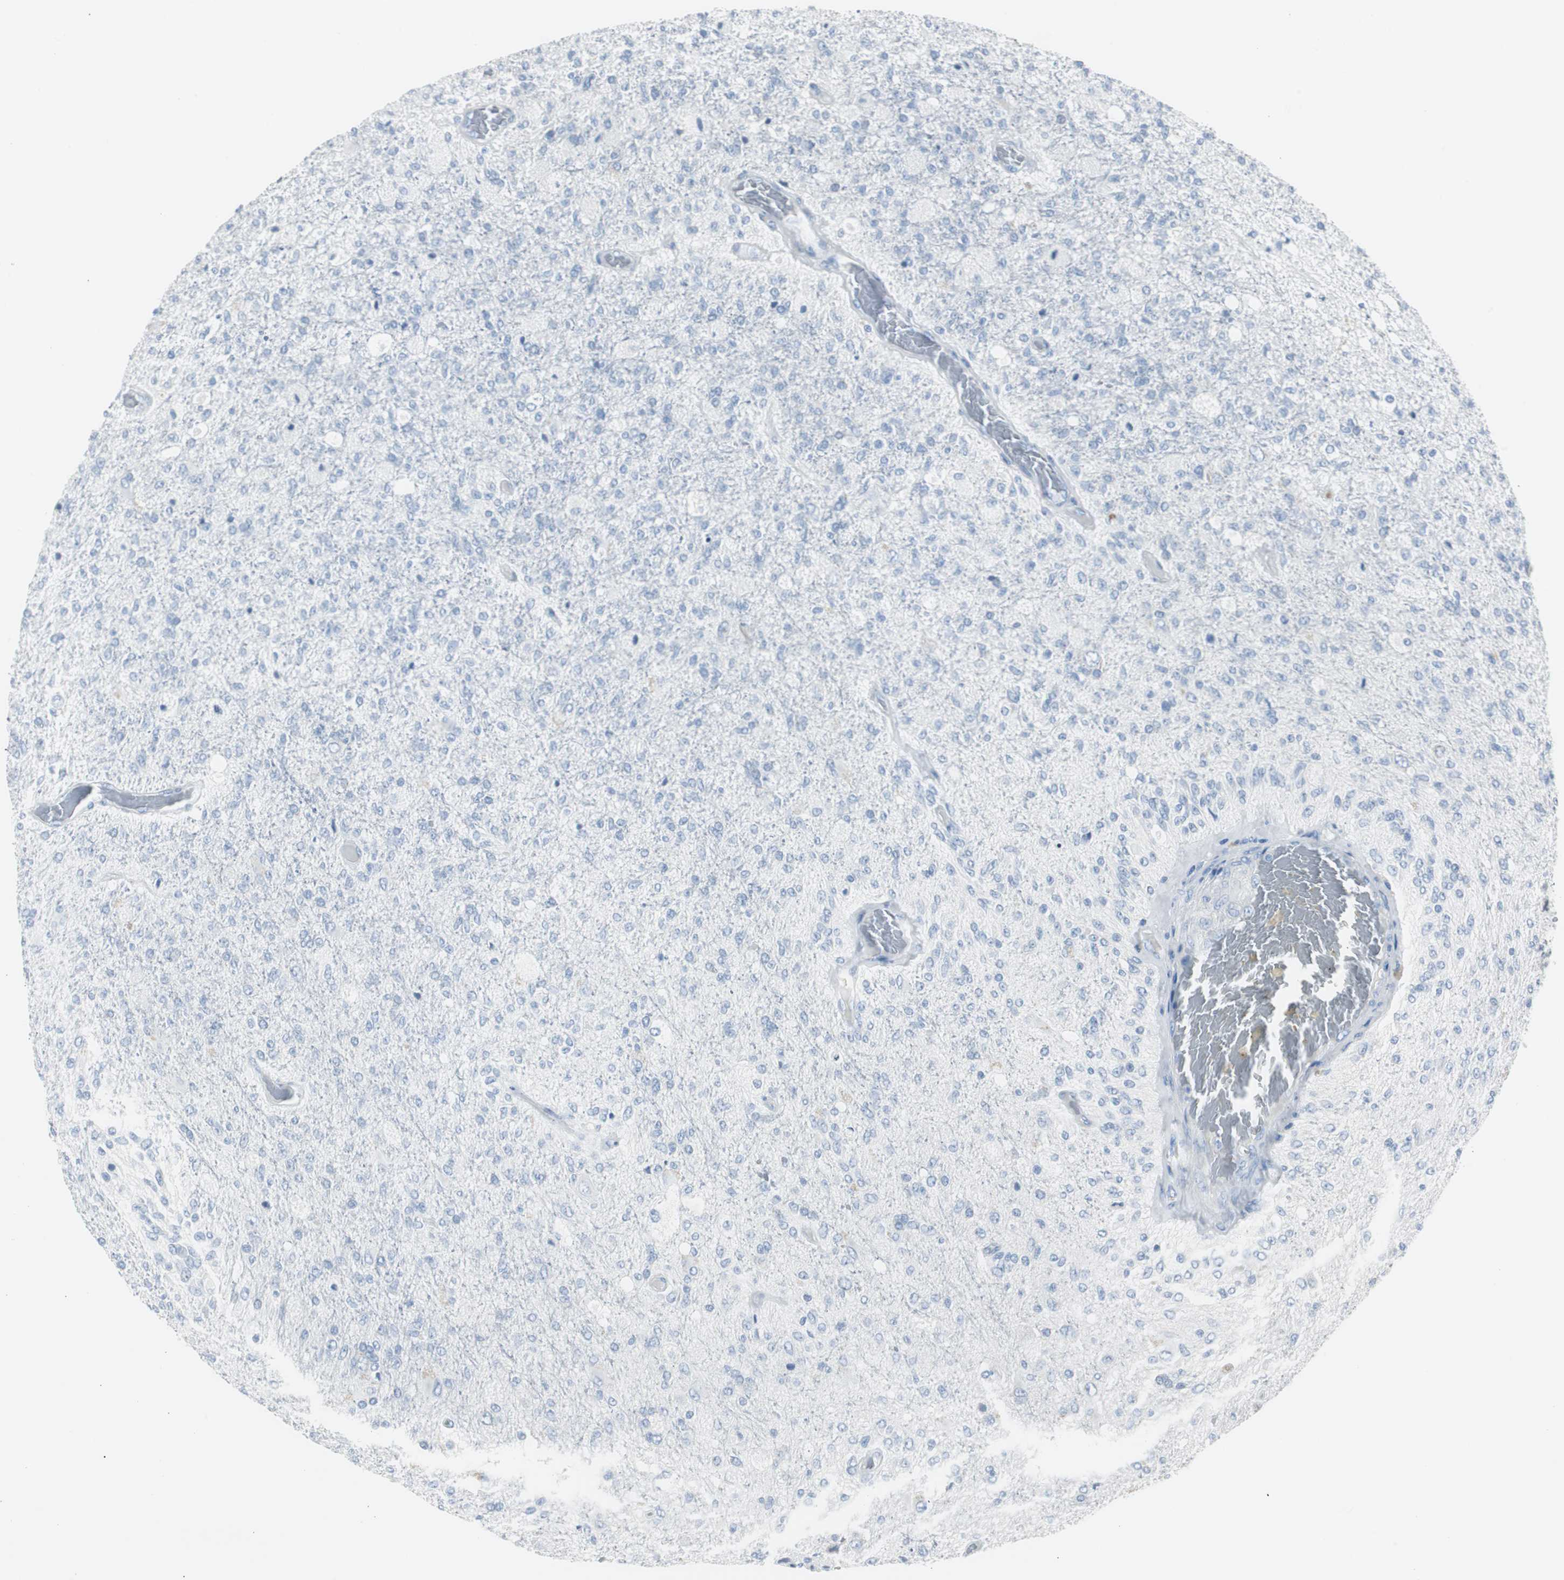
{"staining": {"intensity": "negative", "quantity": "none", "location": "none"}, "tissue": "glioma", "cell_type": "Tumor cells", "image_type": "cancer", "snomed": [{"axis": "morphology", "description": "Normal tissue, NOS"}, {"axis": "morphology", "description": "Glioma, malignant, High grade"}, {"axis": "topography", "description": "Cerebral cortex"}], "caption": "Immunohistochemistry micrograph of human glioma stained for a protein (brown), which reveals no positivity in tumor cells.", "gene": "S100A7", "patient": {"sex": "male", "age": 77}}